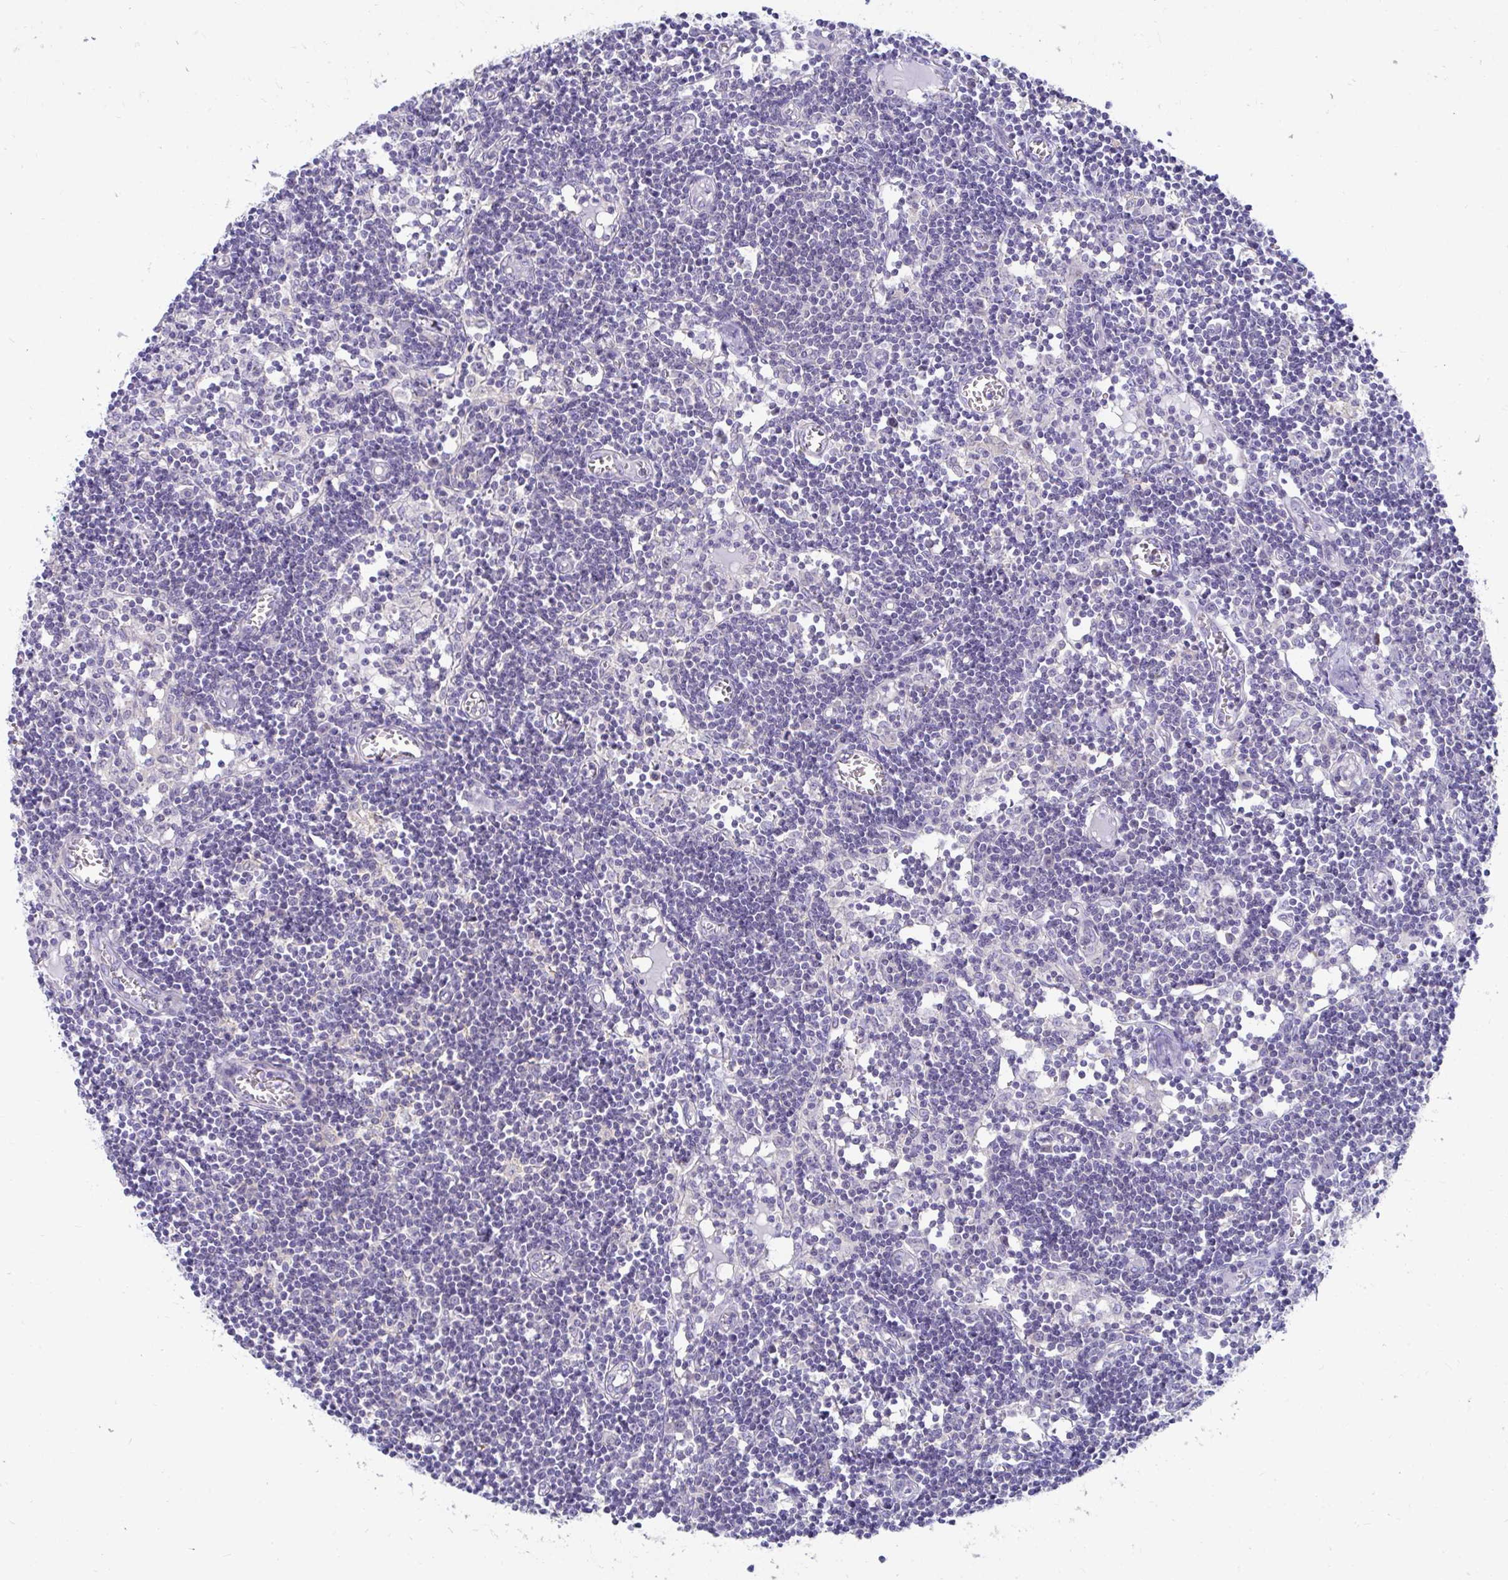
{"staining": {"intensity": "negative", "quantity": "none", "location": "none"}, "tissue": "lymph node", "cell_type": "Germinal center cells", "image_type": "normal", "snomed": [{"axis": "morphology", "description": "Normal tissue, NOS"}, {"axis": "topography", "description": "Lymph node"}], "caption": "Immunohistochemistry (IHC) micrograph of benign lymph node: lymph node stained with DAB demonstrates no significant protein staining in germinal center cells. (DAB (3,3'-diaminobenzidine) immunohistochemistry with hematoxylin counter stain).", "gene": "C19orf81", "patient": {"sex": "female", "age": 11}}